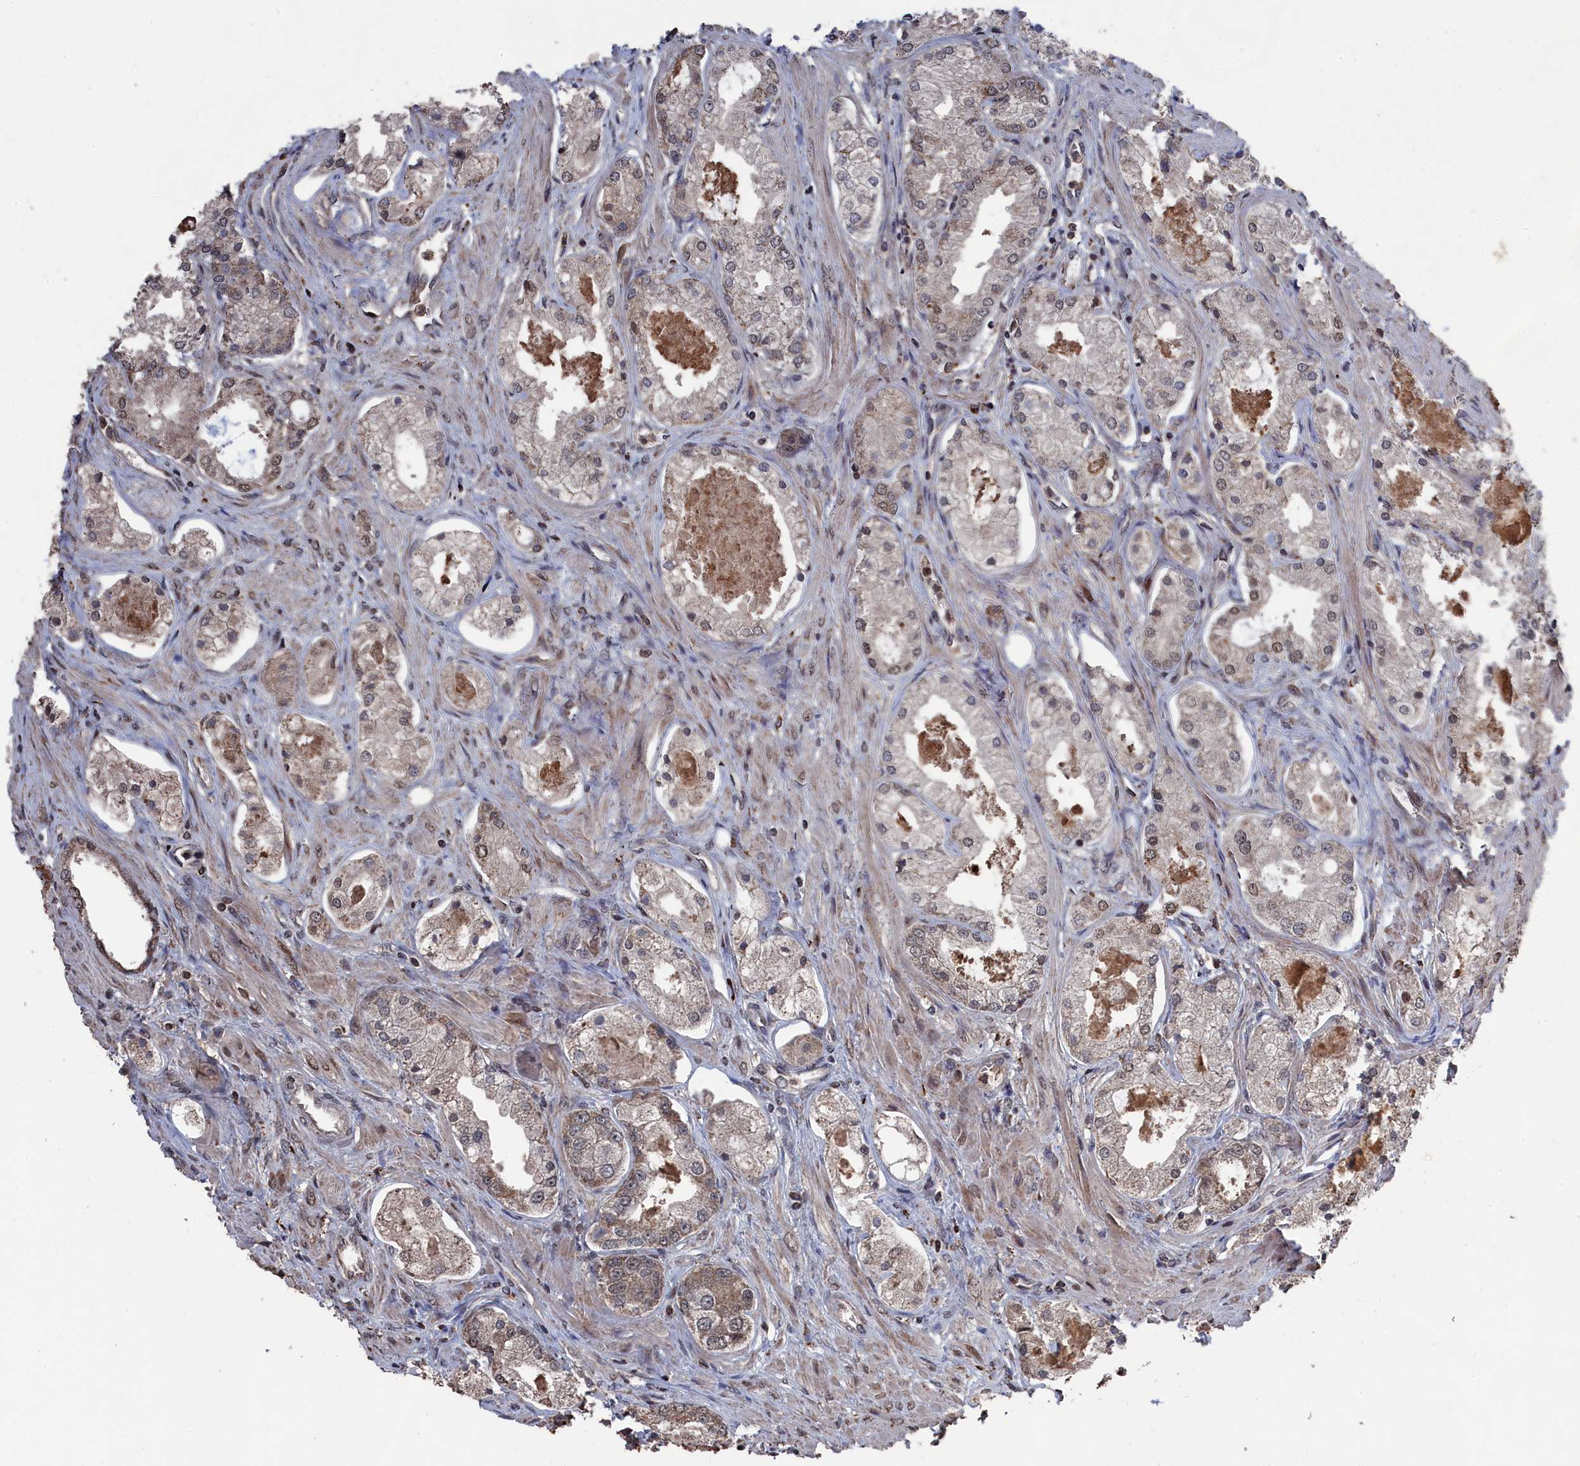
{"staining": {"intensity": "weak", "quantity": "25%-75%", "location": "cytoplasmic/membranous,nuclear"}, "tissue": "prostate cancer", "cell_type": "Tumor cells", "image_type": "cancer", "snomed": [{"axis": "morphology", "description": "Adenocarcinoma, Low grade"}, {"axis": "topography", "description": "Prostate"}], "caption": "Immunohistochemical staining of low-grade adenocarcinoma (prostate) displays low levels of weak cytoplasmic/membranous and nuclear protein positivity in approximately 25%-75% of tumor cells.", "gene": "CEACAM21", "patient": {"sex": "male", "age": 68}}